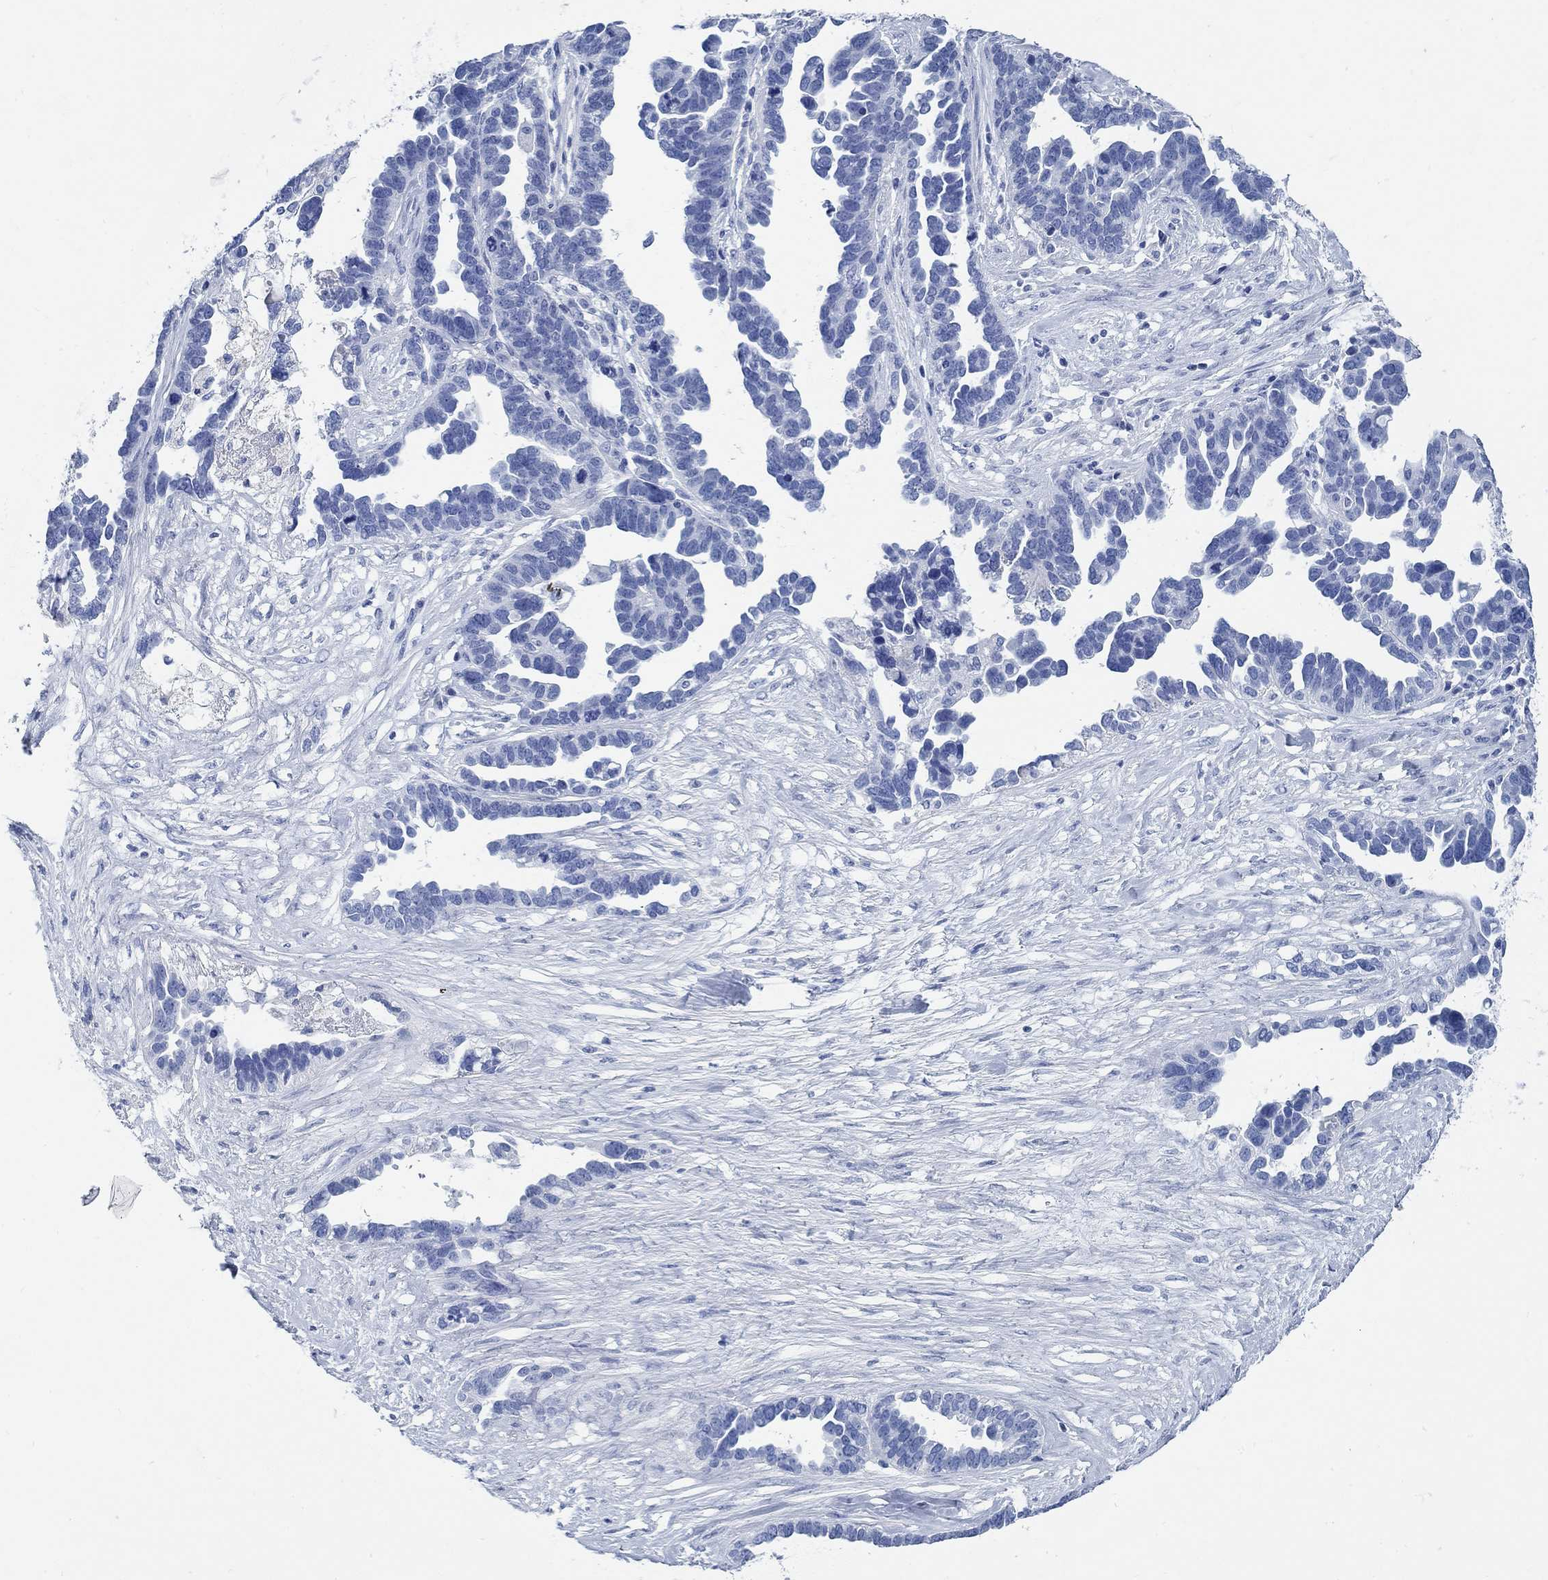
{"staining": {"intensity": "negative", "quantity": "none", "location": "none"}, "tissue": "ovarian cancer", "cell_type": "Tumor cells", "image_type": "cancer", "snomed": [{"axis": "morphology", "description": "Cystadenocarcinoma, serous, NOS"}, {"axis": "topography", "description": "Ovary"}], "caption": "Ovarian cancer (serous cystadenocarcinoma) was stained to show a protein in brown. There is no significant positivity in tumor cells.", "gene": "SLC45A1", "patient": {"sex": "female", "age": 54}}